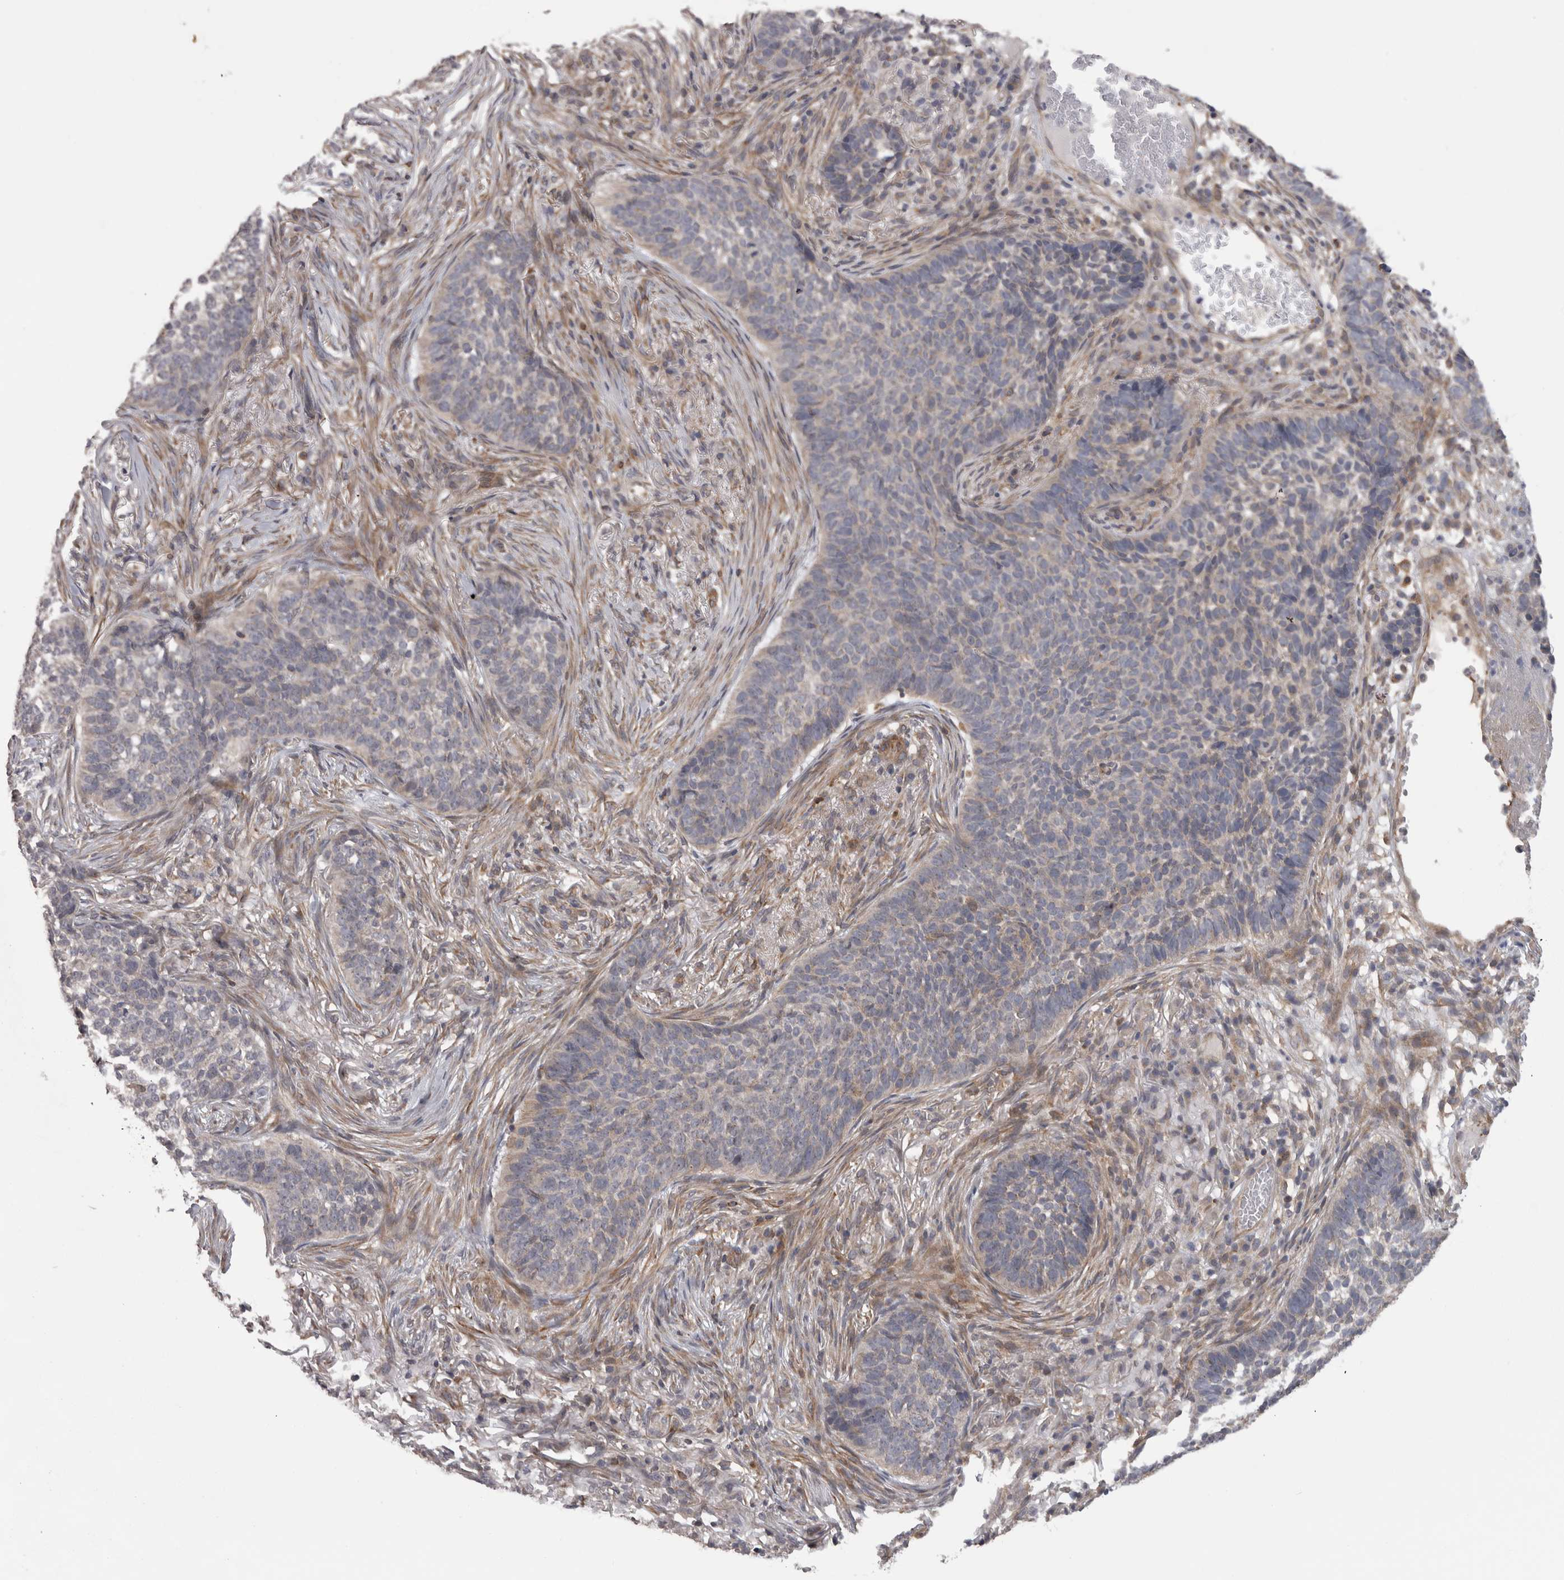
{"staining": {"intensity": "negative", "quantity": "none", "location": "none"}, "tissue": "skin cancer", "cell_type": "Tumor cells", "image_type": "cancer", "snomed": [{"axis": "morphology", "description": "Basal cell carcinoma"}, {"axis": "topography", "description": "Skin"}], "caption": "DAB immunohistochemical staining of skin cancer (basal cell carcinoma) shows no significant expression in tumor cells.", "gene": "RMDN1", "patient": {"sex": "male", "age": 85}}